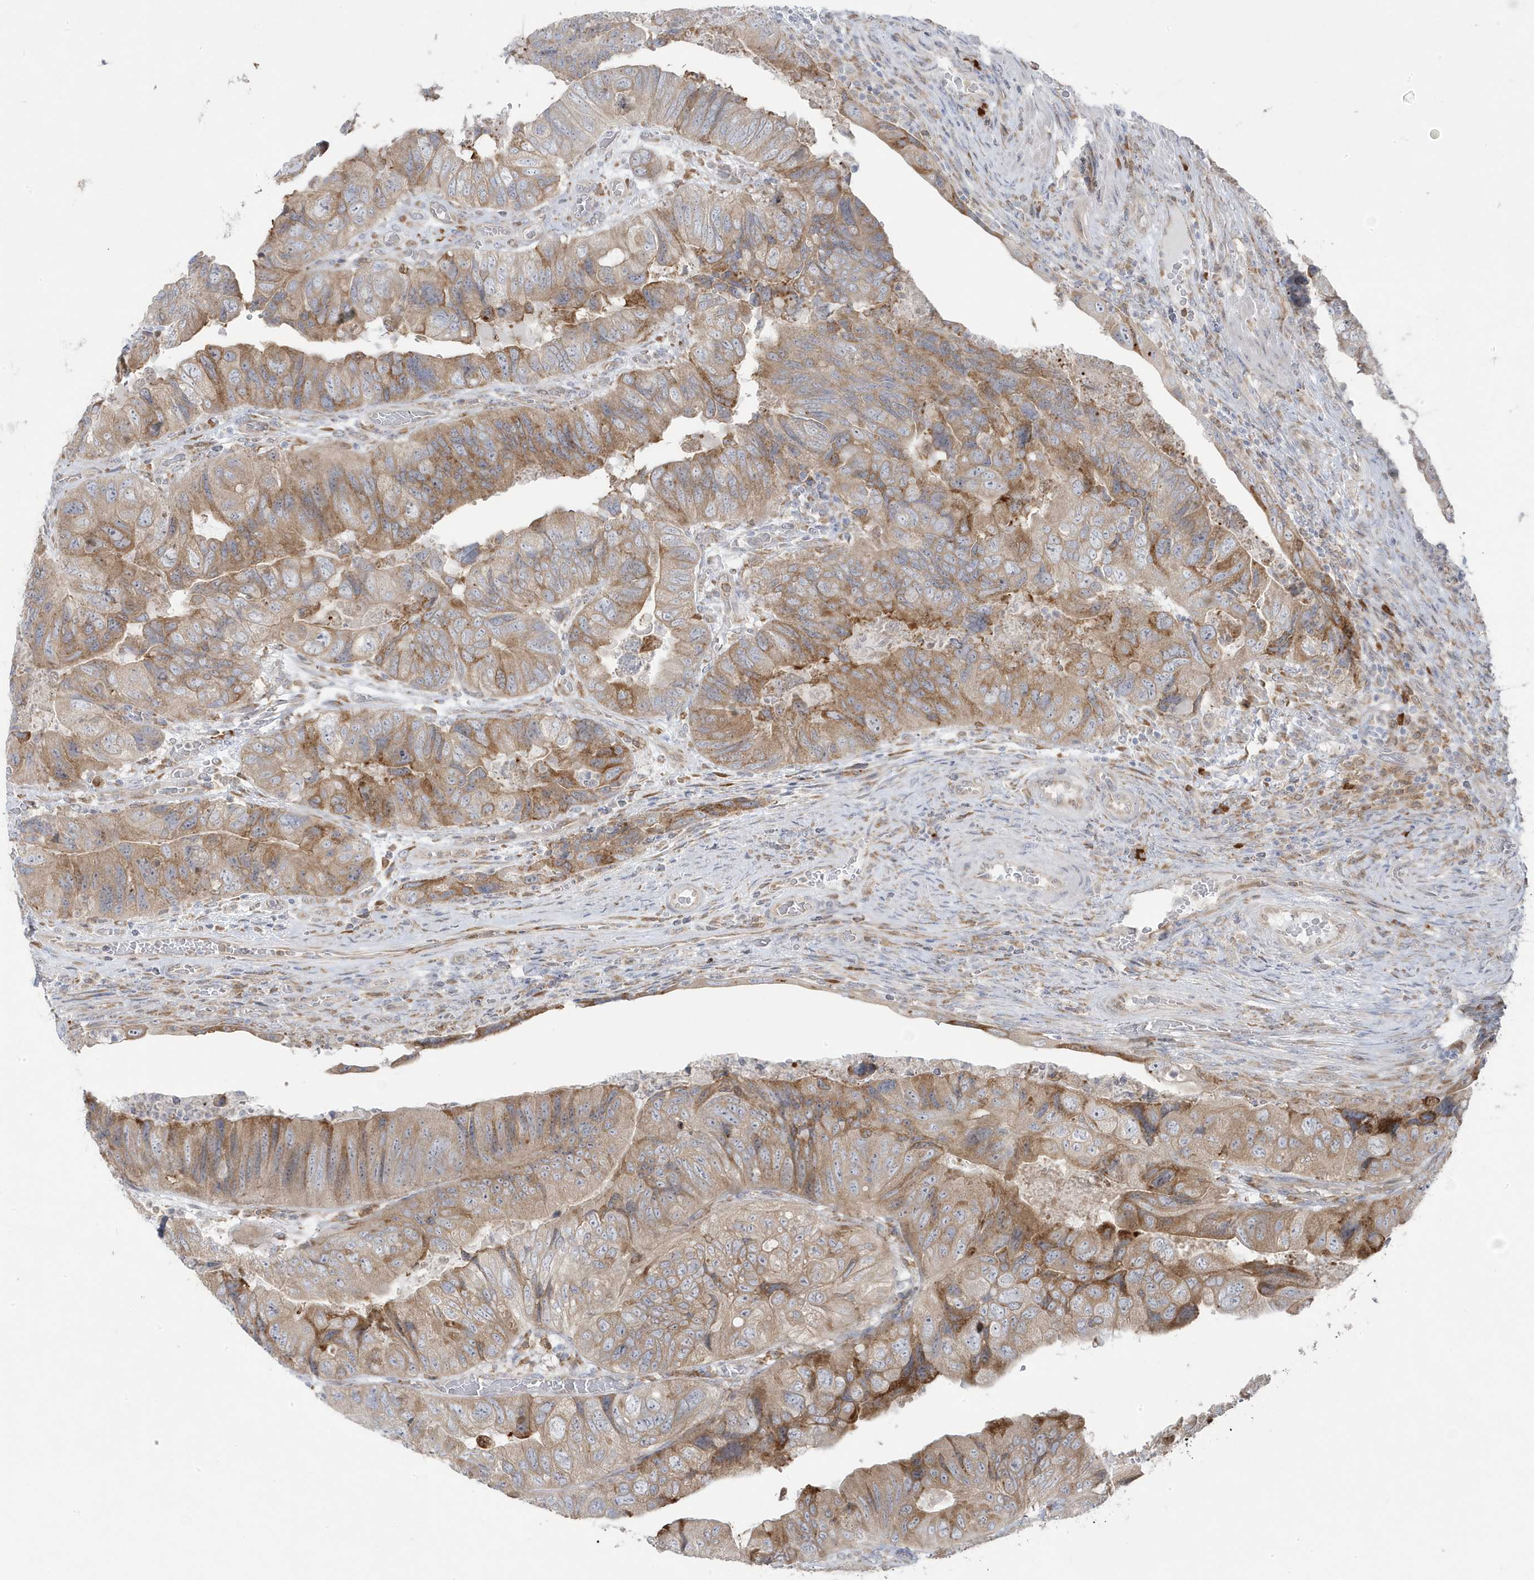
{"staining": {"intensity": "moderate", "quantity": ">75%", "location": "cytoplasmic/membranous"}, "tissue": "colorectal cancer", "cell_type": "Tumor cells", "image_type": "cancer", "snomed": [{"axis": "morphology", "description": "Adenocarcinoma, NOS"}, {"axis": "topography", "description": "Rectum"}], "caption": "Immunohistochemistry photomicrograph of human colorectal cancer stained for a protein (brown), which shows medium levels of moderate cytoplasmic/membranous positivity in about >75% of tumor cells.", "gene": "ZNF654", "patient": {"sex": "male", "age": 63}}